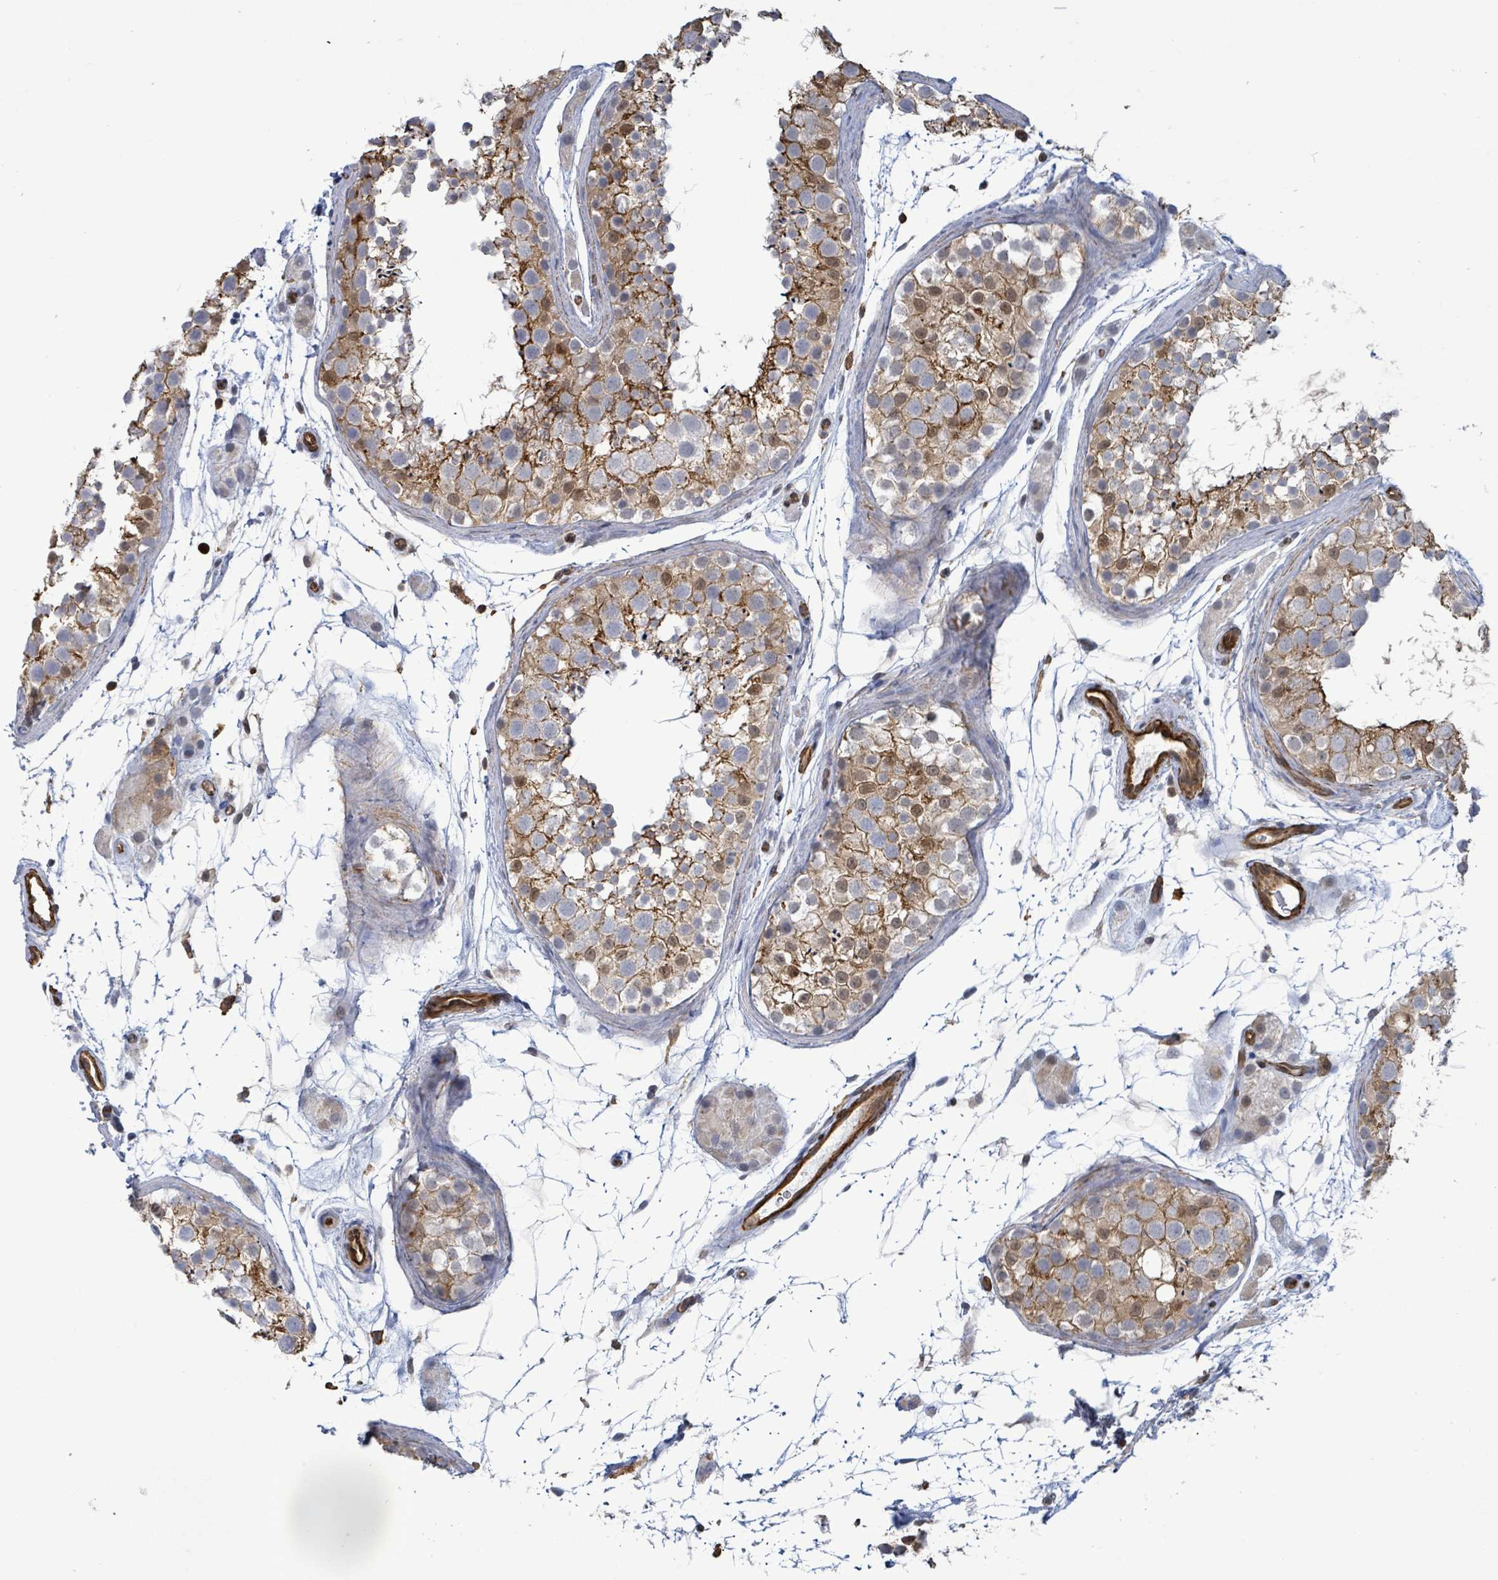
{"staining": {"intensity": "moderate", "quantity": "25%-75%", "location": "cytoplasmic/membranous,nuclear"}, "tissue": "testis", "cell_type": "Cells in seminiferous ducts", "image_type": "normal", "snomed": [{"axis": "morphology", "description": "Normal tissue, NOS"}, {"axis": "topography", "description": "Testis"}], "caption": "High-magnification brightfield microscopy of benign testis stained with DAB (brown) and counterstained with hematoxylin (blue). cells in seminiferous ducts exhibit moderate cytoplasmic/membranous,nuclear staining is present in approximately25%-75% of cells. The staining was performed using DAB (3,3'-diaminobenzidine) to visualize the protein expression in brown, while the nuclei were stained in blue with hematoxylin (Magnification: 20x).", "gene": "PRKRIP1", "patient": {"sex": "male", "age": 41}}